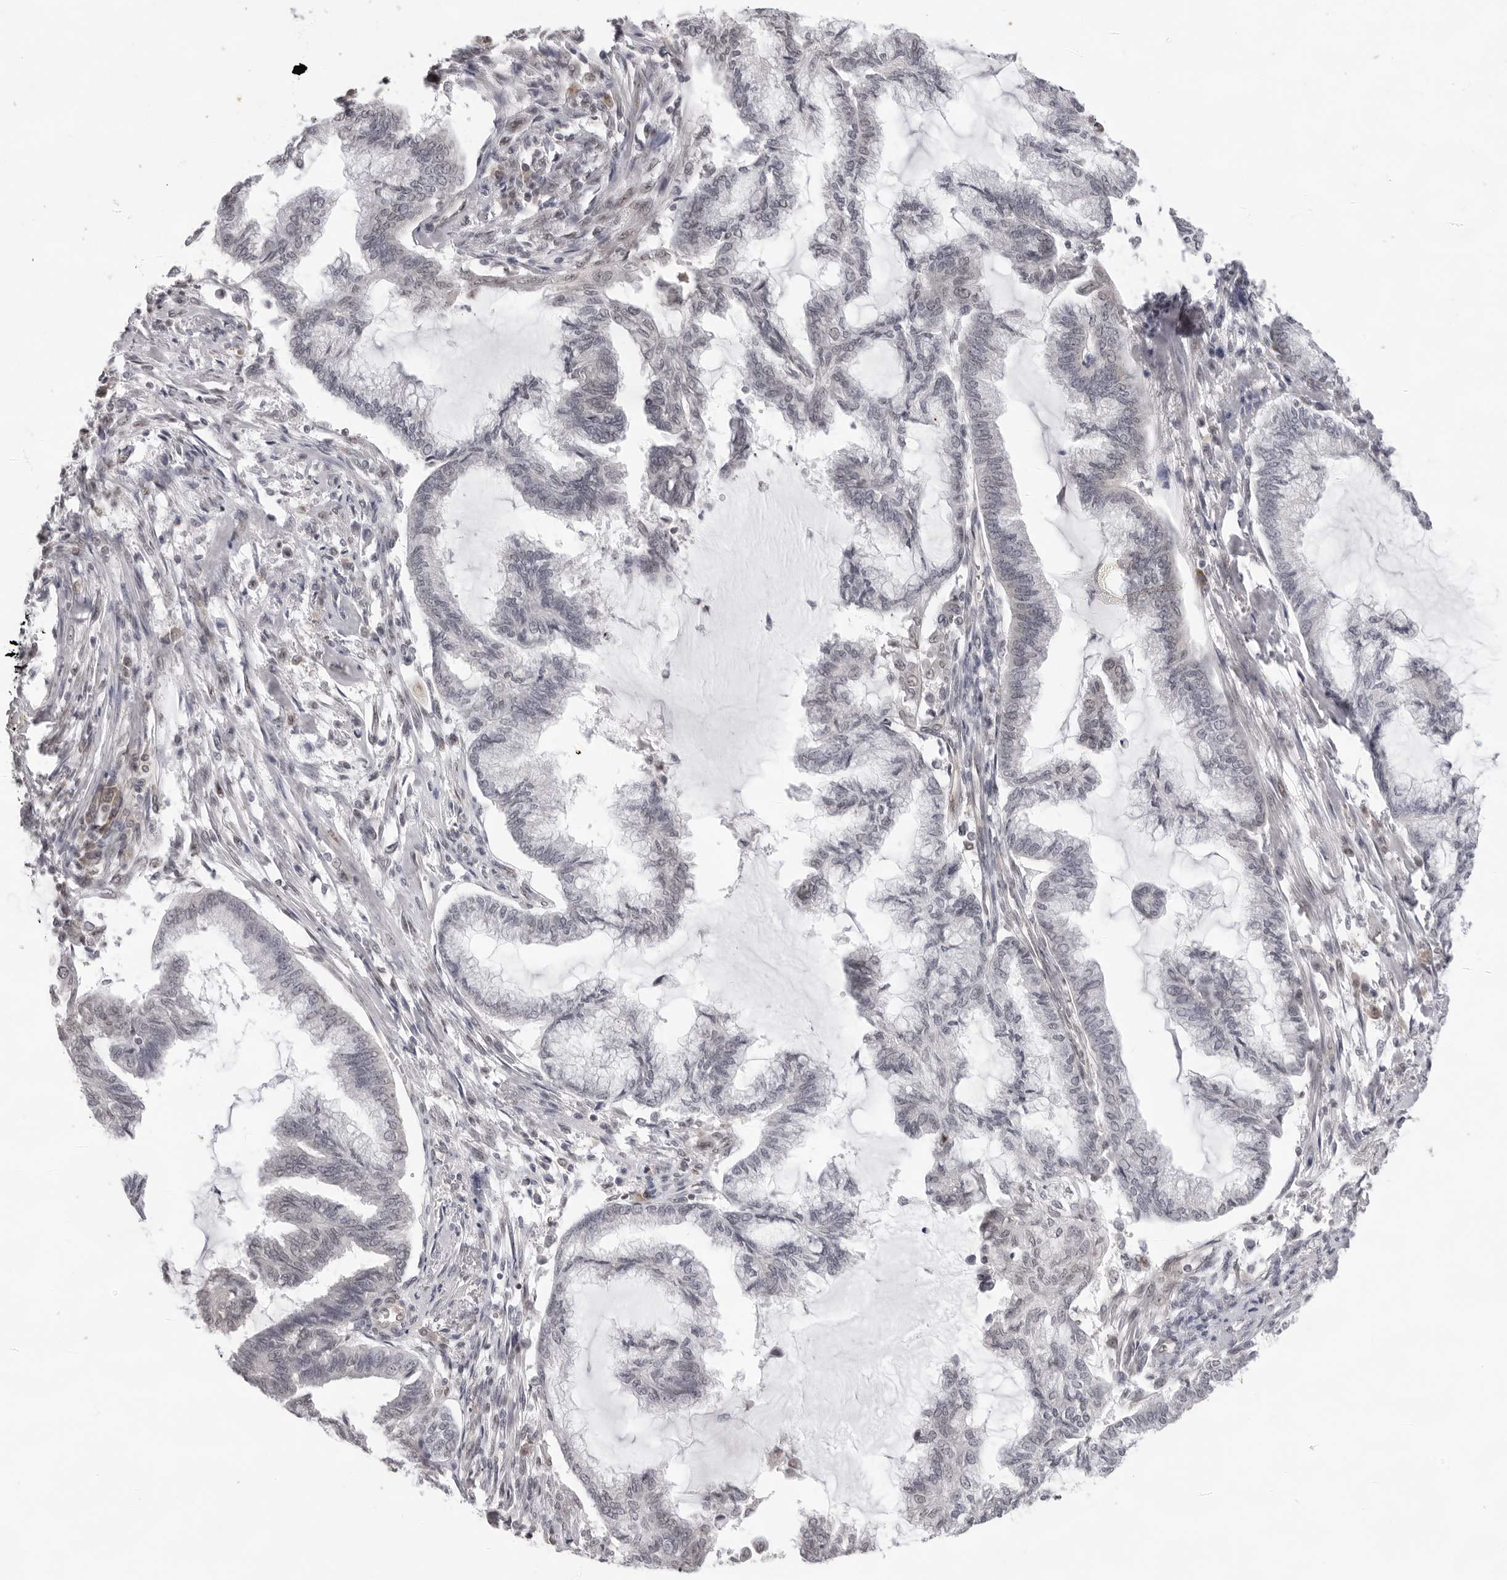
{"staining": {"intensity": "negative", "quantity": "none", "location": "none"}, "tissue": "endometrial cancer", "cell_type": "Tumor cells", "image_type": "cancer", "snomed": [{"axis": "morphology", "description": "Adenocarcinoma, NOS"}, {"axis": "topography", "description": "Endometrium"}], "caption": "Immunohistochemical staining of human endometrial cancer (adenocarcinoma) displays no significant staining in tumor cells.", "gene": "CASP7", "patient": {"sex": "female", "age": 86}}